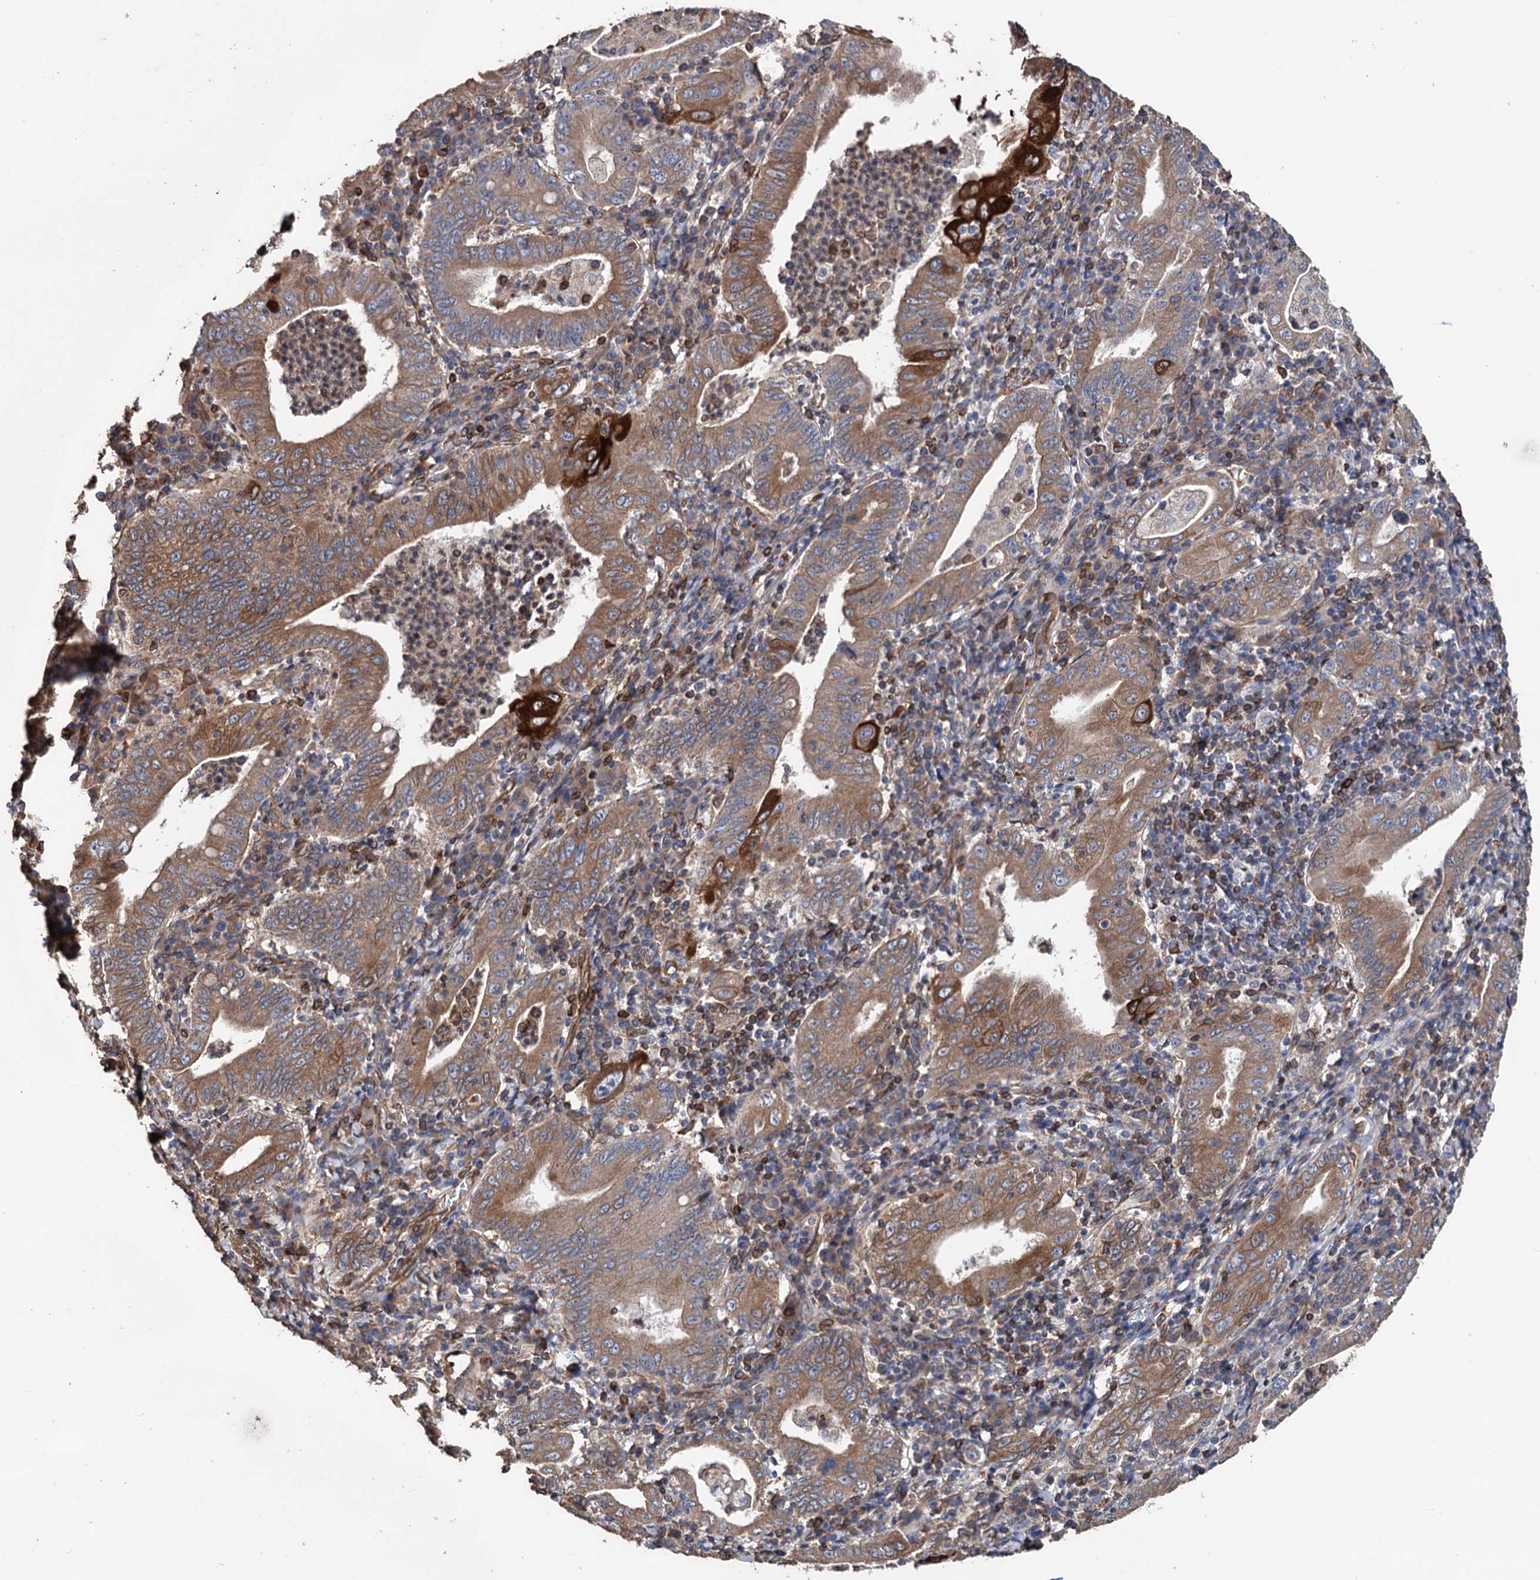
{"staining": {"intensity": "moderate", "quantity": ">75%", "location": "cytoplasmic/membranous"}, "tissue": "stomach cancer", "cell_type": "Tumor cells", "image_type": "cancer", "snomed": [{"axis": "morphology", "description": "Normal tissue, NOS"}, {"axis": "morphology", "description": "Adenocarcinoma, NOS"}, {"axis": "topography", "description": "Esophagus"}, {"axis": "topography", "description": "Stomach, upper"}, {"axis": "topography", "description": "Peripheral nerve tissue"}], "caption": "Stomach cancer (adenocarcinoma) stained for a protein (brown) shows moderate cytoplasmic/membranous positive positivity in about >75% of tumor cells.", "gene": "STING1", "patient": {"sex": "male", "age": 62}}